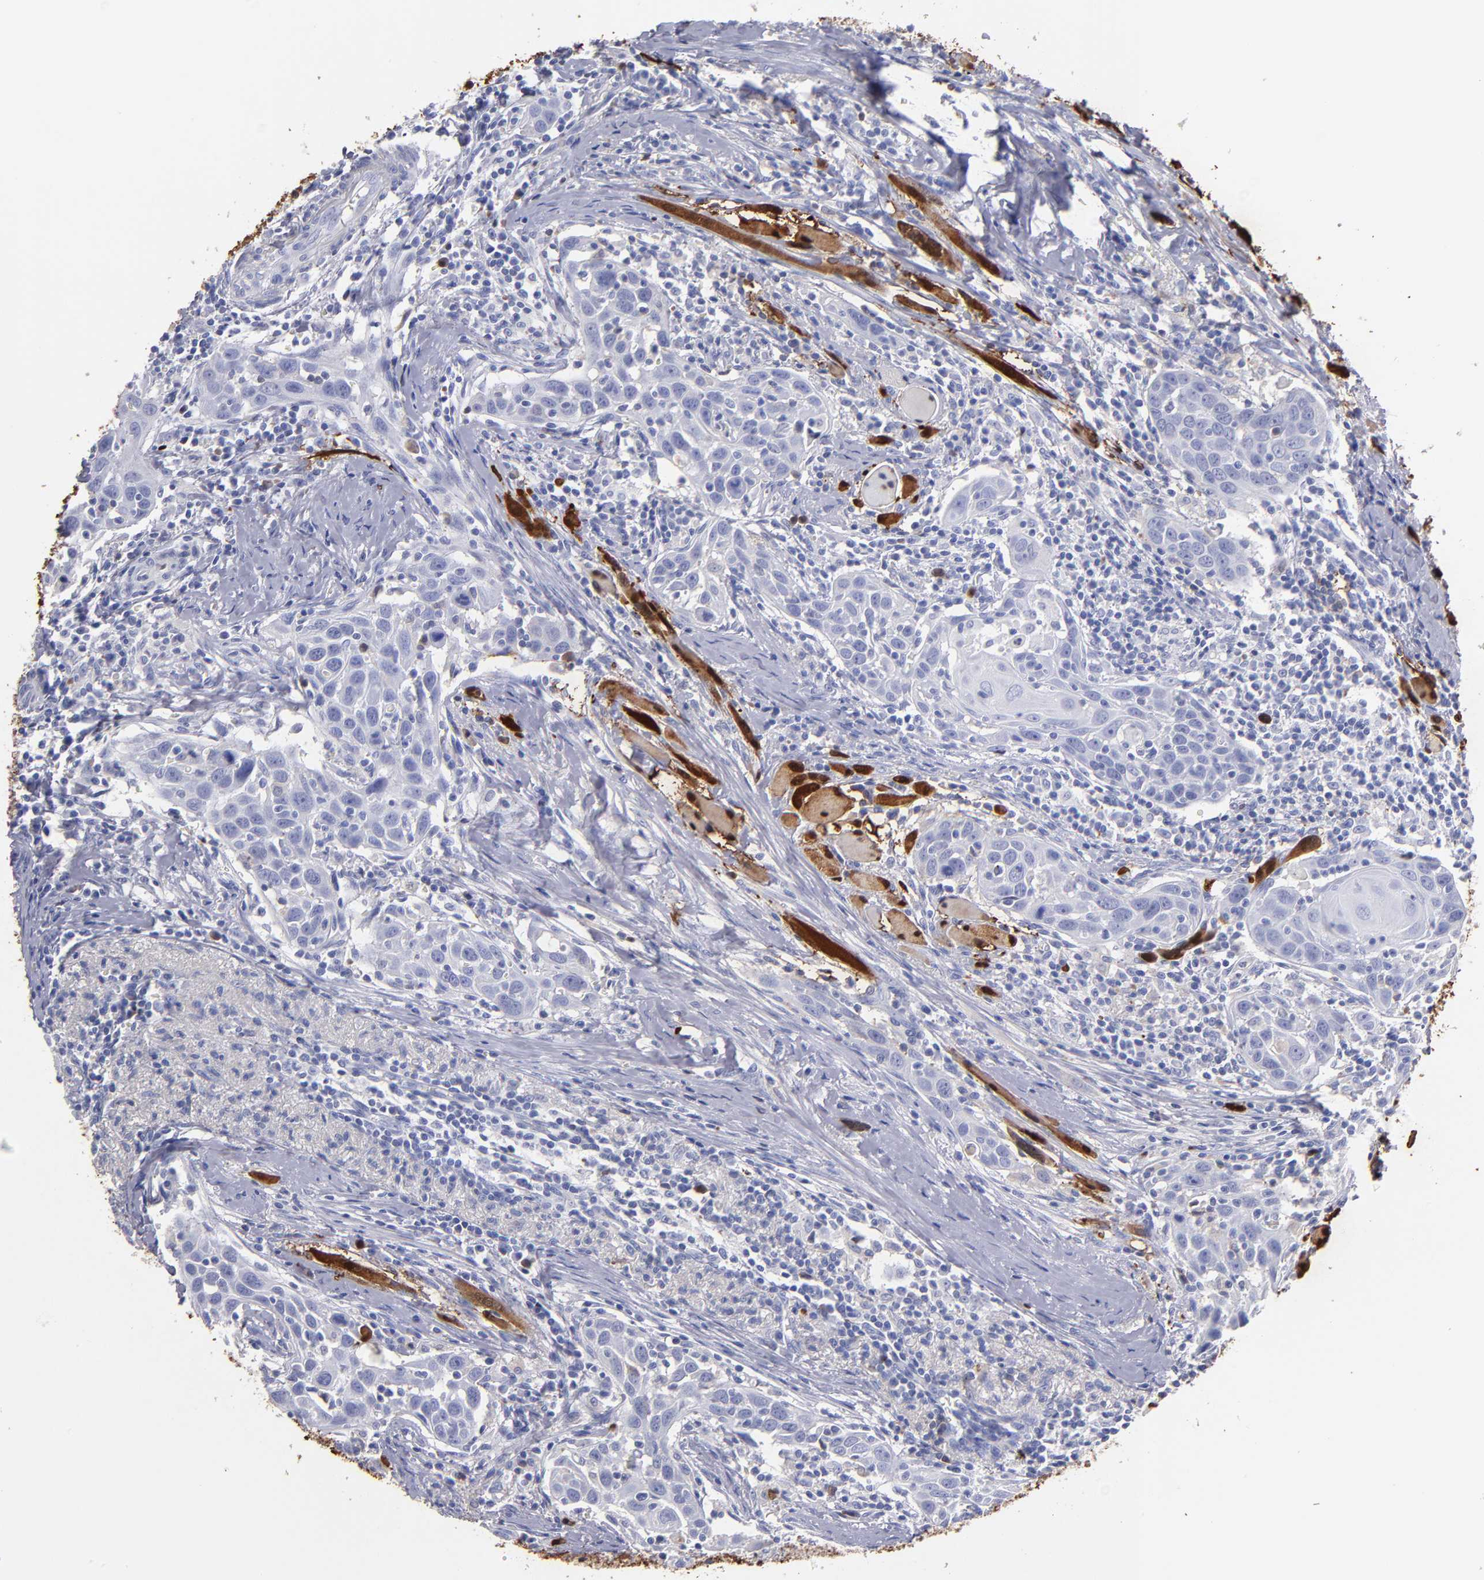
{"staining": {"intensity": "negative", "quantity": "none", "location": "none"}, "tissue": "head and neck cancer", "cell_type": "Tumor cells", "image_type": "cancer", "snomed": [{"axis": "morphology", "description": "Squamous cell carcinoma, NOS"}, {"axis": "topography", "description": "Oral tissue"}, {"axis": "topography", "description": "Head-Neck"}], "caption": "Head and neck squamous cell carcinoma was stained to show a protein in brown. There is no significant staining in tumor cells. Brightfield microscopy of IHC stained with DAB (3,3'-diaminobenzidine) (brown) and hematoxylin (blue), captured at high magnification.", "gene": "MB", "patient": {"sex": "female", "age": 50}}